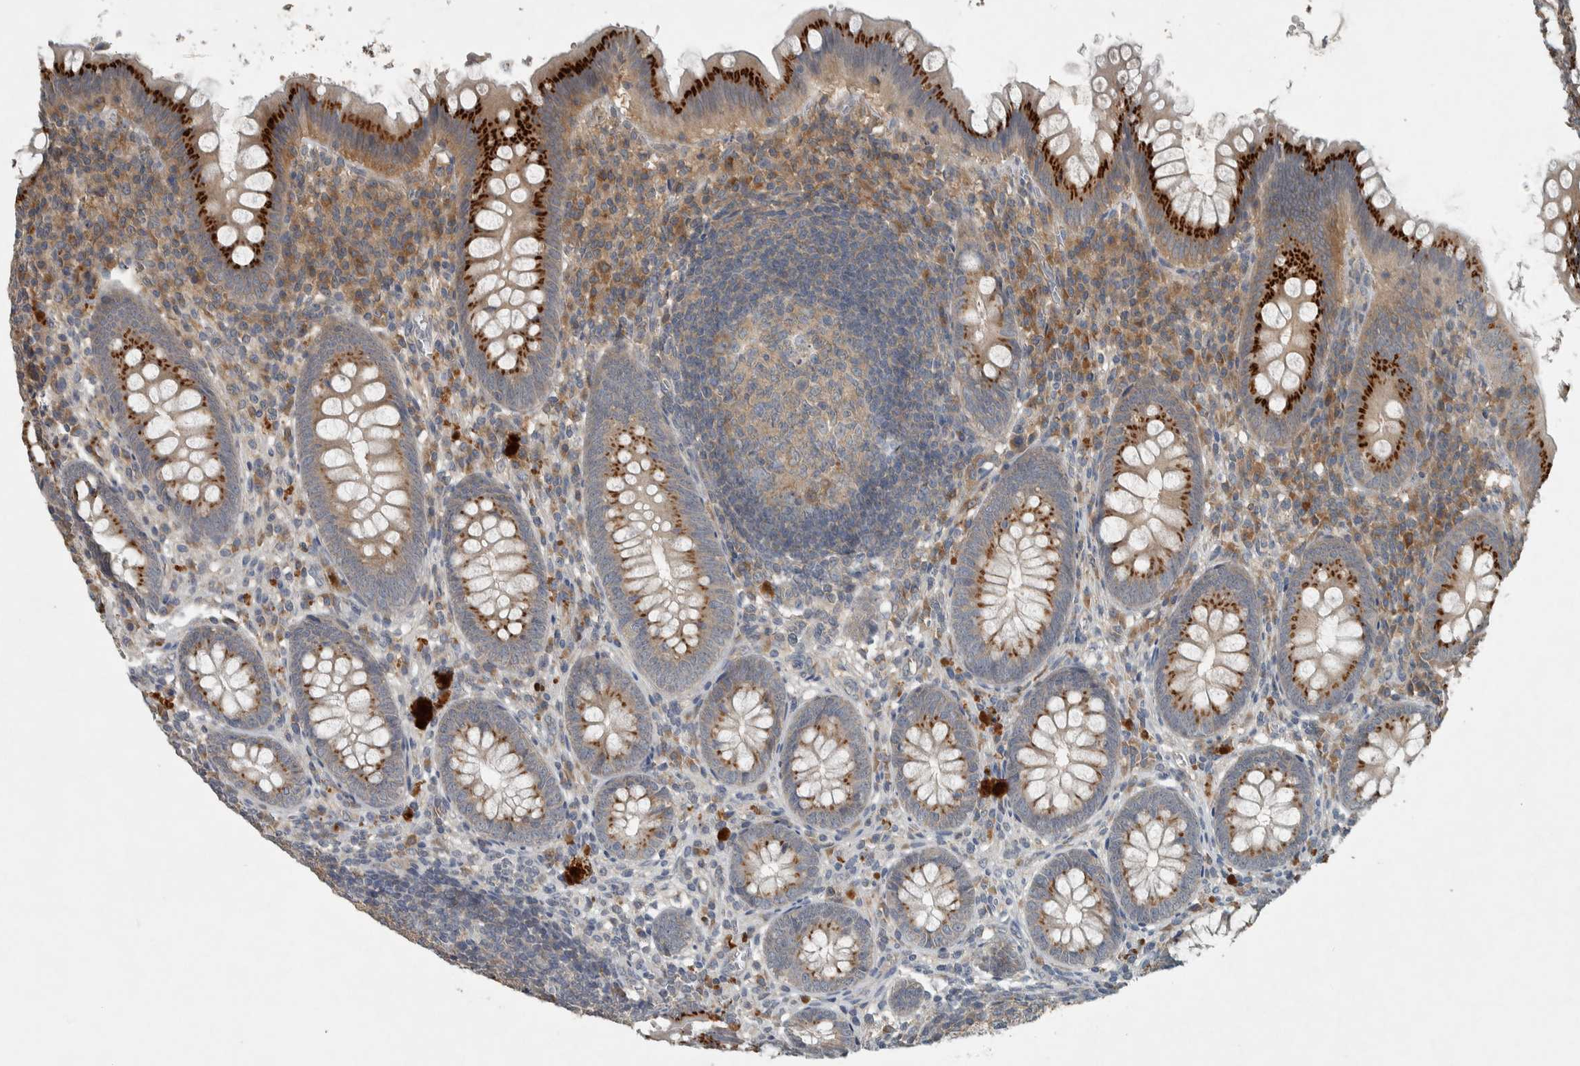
{"staining": {"intensity": "strong", "quantity": "25%-75%", "location": "cytoplasmic/membranous"}, "tissue": "appendix", "cell_type": "Glandular cells", "image_type": "normal", "snomed": [{"axis": "morphology", "description": "Normal tissue, NOS"}, {"axis": "topography", "description": "Appendix"}], "caption": "The micrograph shows a brown stain indicating the presence of a protein in the cytoplasmic/membranous of glandular cells in appendix. (IHC, brightfield microscopy, high magnification).", "gene": "CLCN2", "patient": {"sex": "male", "age": 56}}